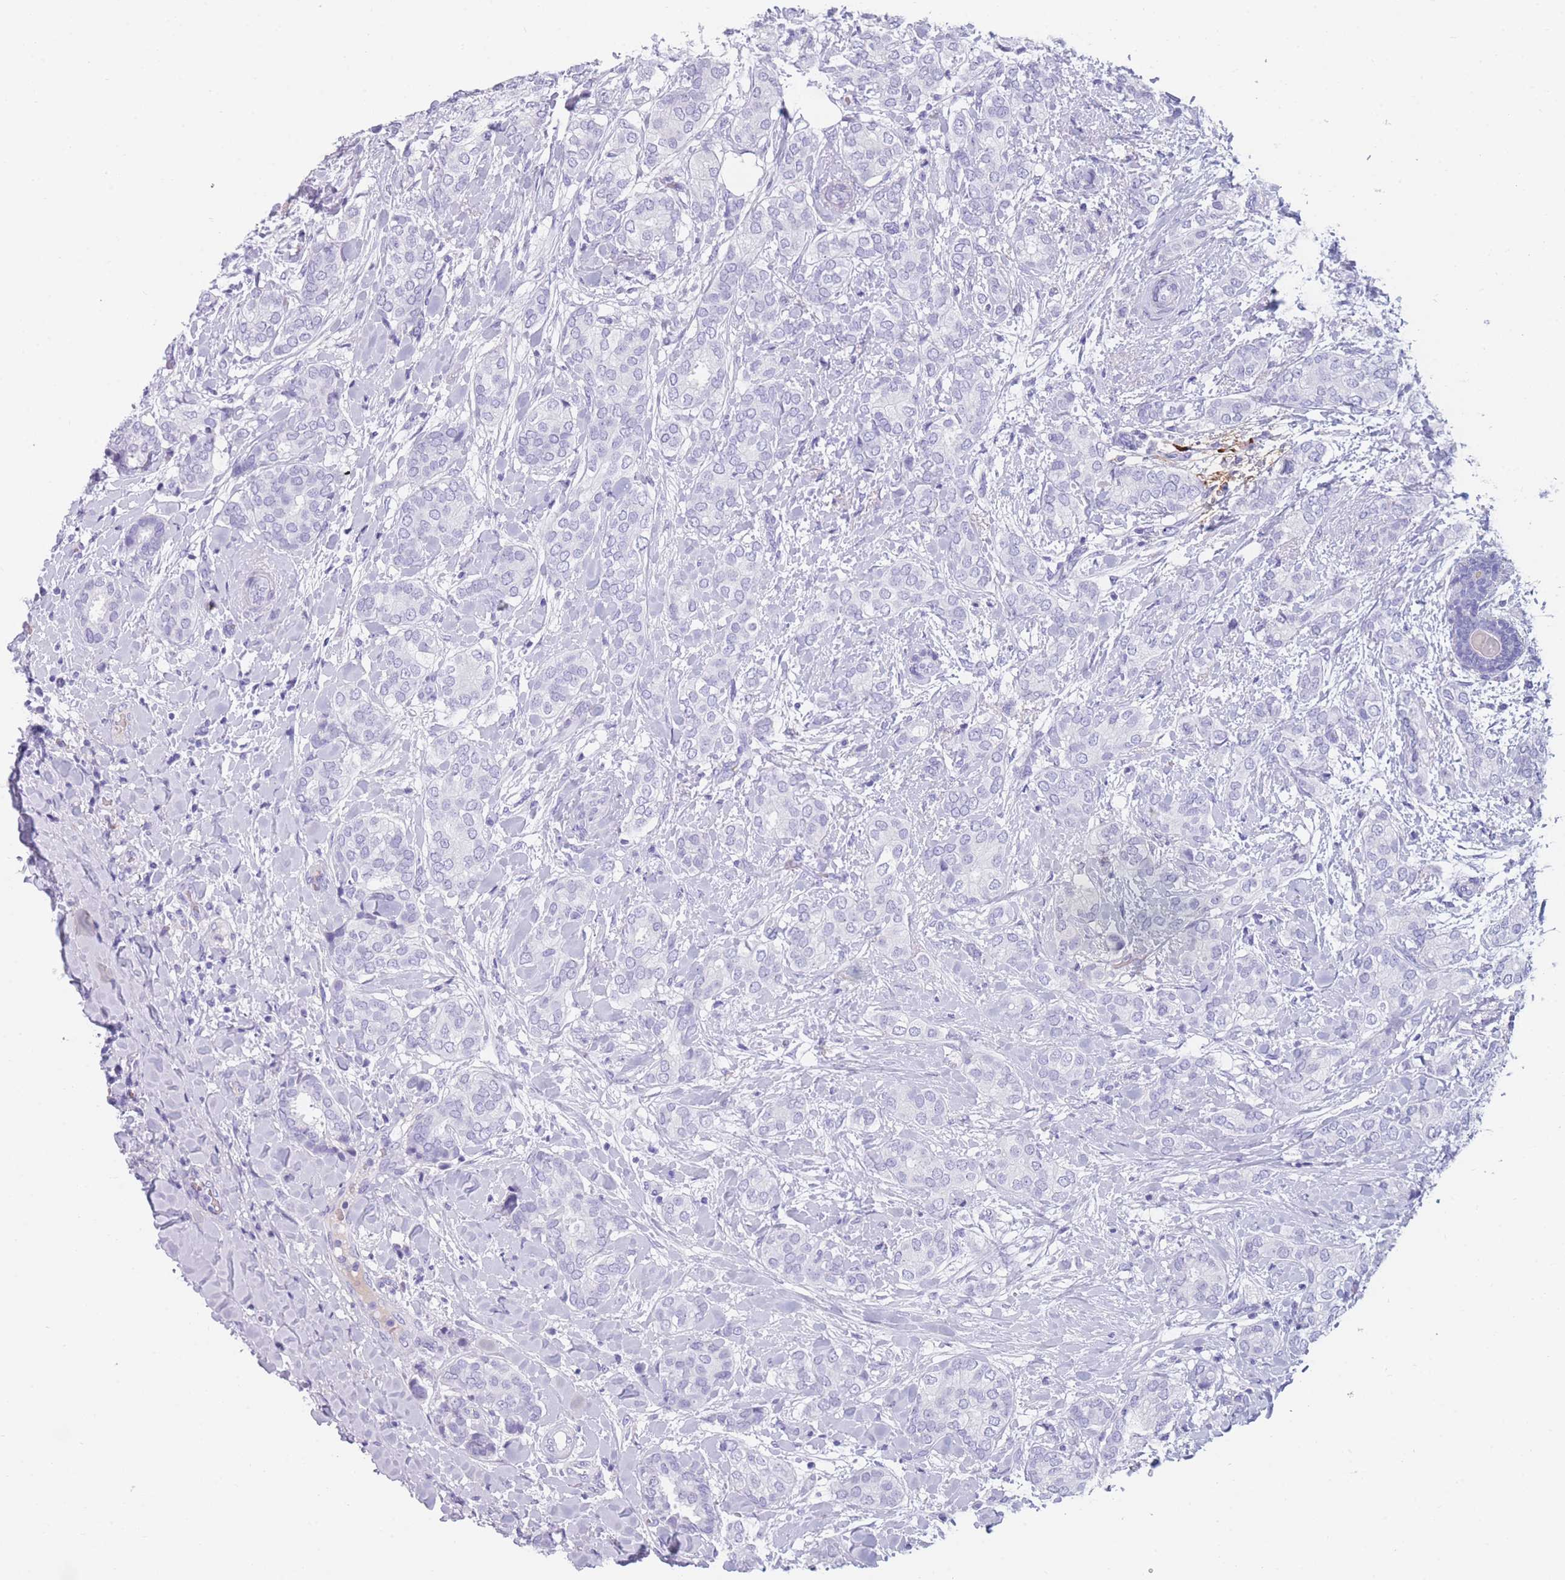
{"staining": {"intensity": "negative", "quantity": "none", "location": "none"}, "tissue": "breast cancer", "cell_type": "Tumor cells", "image_type": "cancer", "snomed": [{"axis": "morphology", "description": "Duct carcinoma"}, {"axis": "topography", "description": "Breast"}], "caption": "A micrograph of human breast cancer is negative for staining in tumor cells.", "gene": "TNFSF11", "patient": {"sex": "female", "age": 73}}